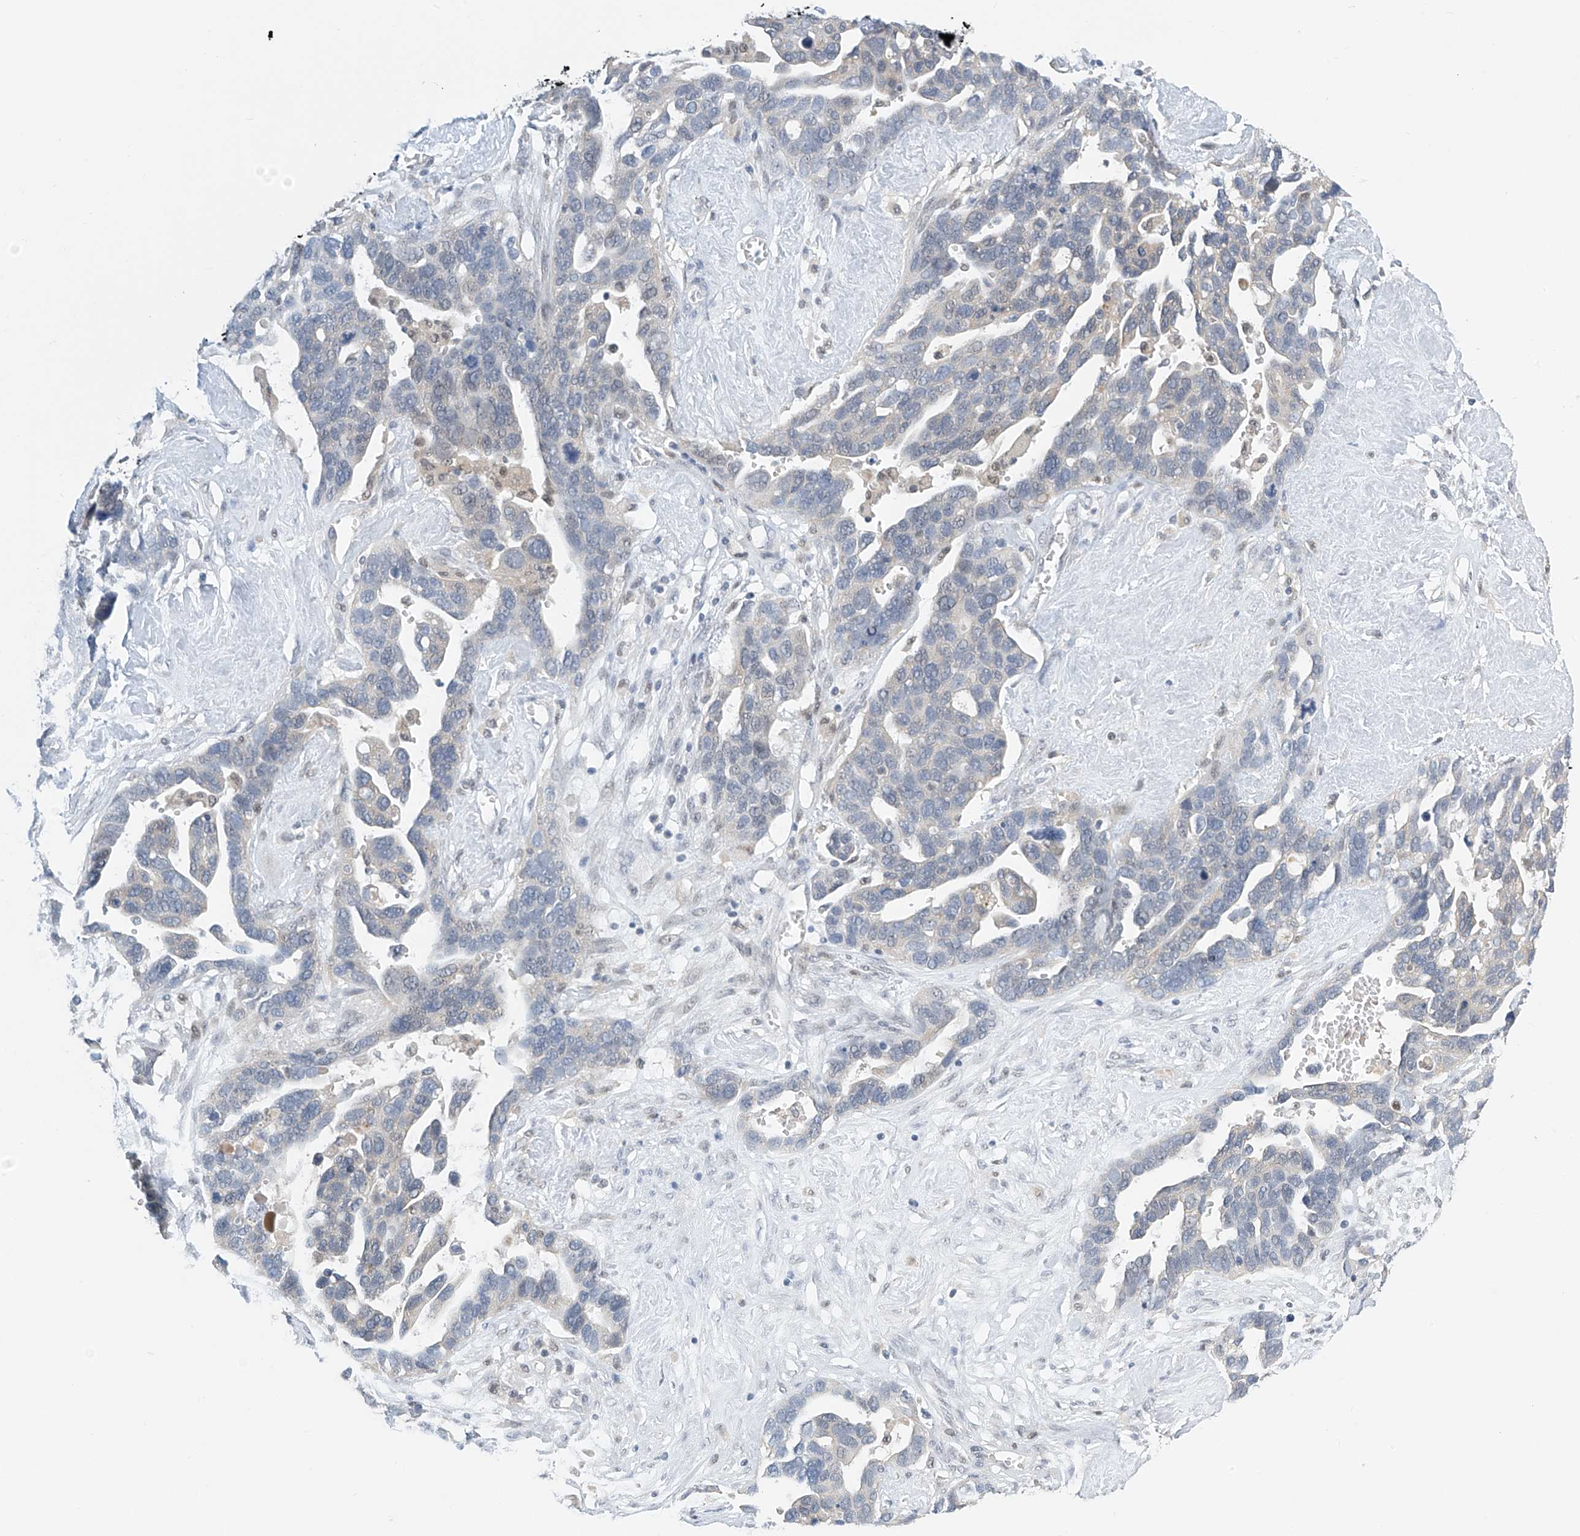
{"staining": {"intensity": "negative", "quantity": "none", "location": "none"}, "tissue": "ovarian cancer", "cell_type": "Tumor cells", "image_type": "cancer", "snomed": [{"axis": "morphology", "description": "Cystadenocarcinoma, serous, NOS"}, {"axis": "topography", "description": "Ovary"}], "caption": "High magnification brightfield microscopy of ovarian cancer (serous cystadenocarcinoma) stained with DAB (brown) and counterstained with hematoxylin (blue): tumor cells show no significant staining.", "gene": "APLF", "patient": {"sex": "female", "age": 54}}